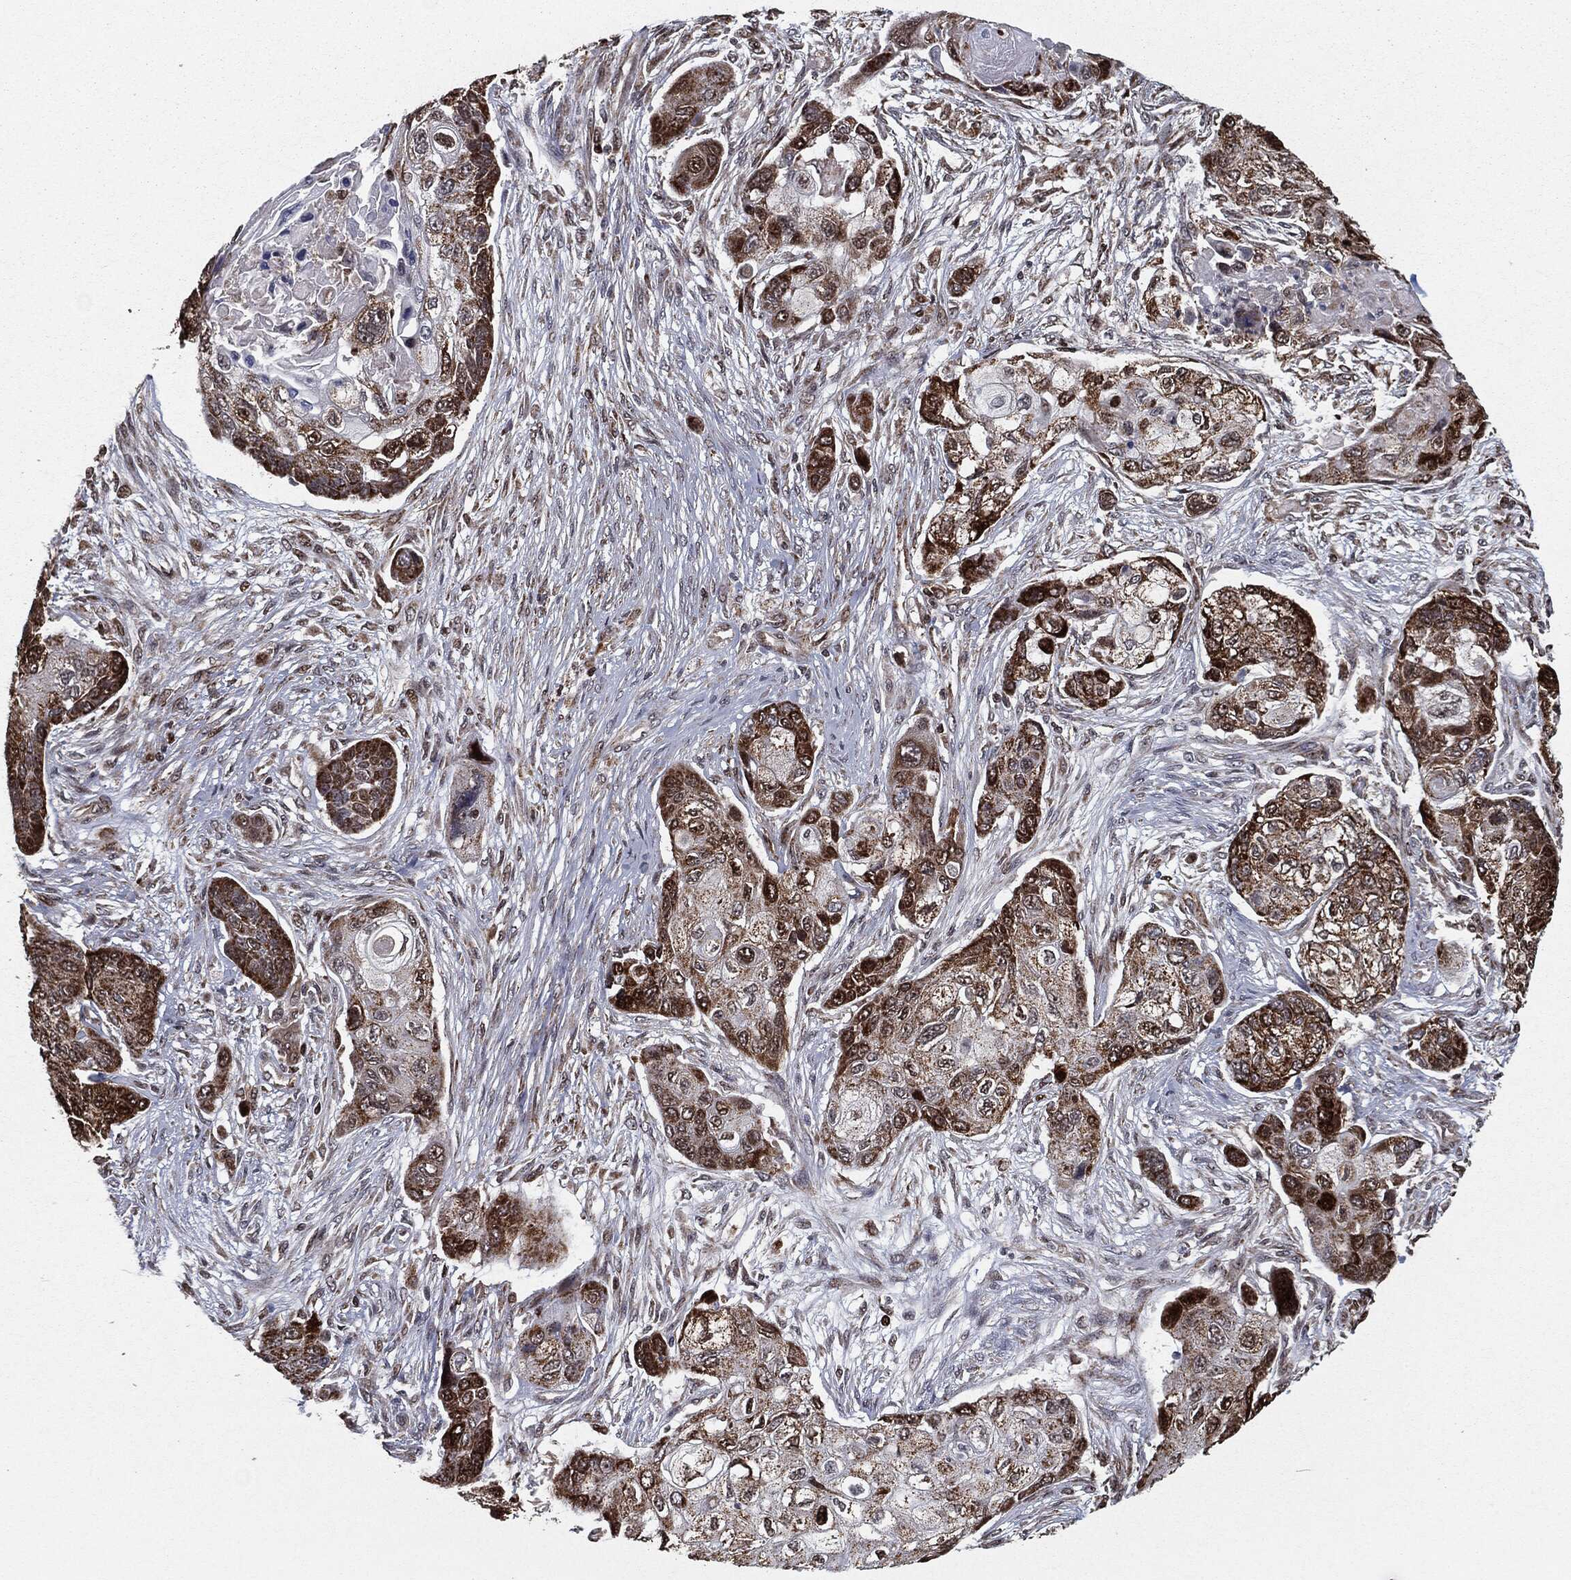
{"staining": {"intensity": "moderate", "quantity": ">75%", "location": "cytoplasmic/membranous"}, "tissue": "lung cancer", "cell_type": "Tumor cells", "image_type": "cancer", "snomed": [{"axis": "morphology", "description": "Squamous cell carcinoma, NOS"}, {"axis": "topography", "description": "Lung"}], "caption": "High-power microscopy captured an immunohistochemistry image of lung cancer (squamous cell carcinoma), revealing moderate cytoplasmic/membranous staining in about >75% of tumor cells. The staining was performed using DAB to visualize the protein expression in brown, while the nuclei were stained in blue with hematoxylin (Magnification: 20x).", "gene": "CHCHD2", "patient": {"sex": "male", "age": 69}}